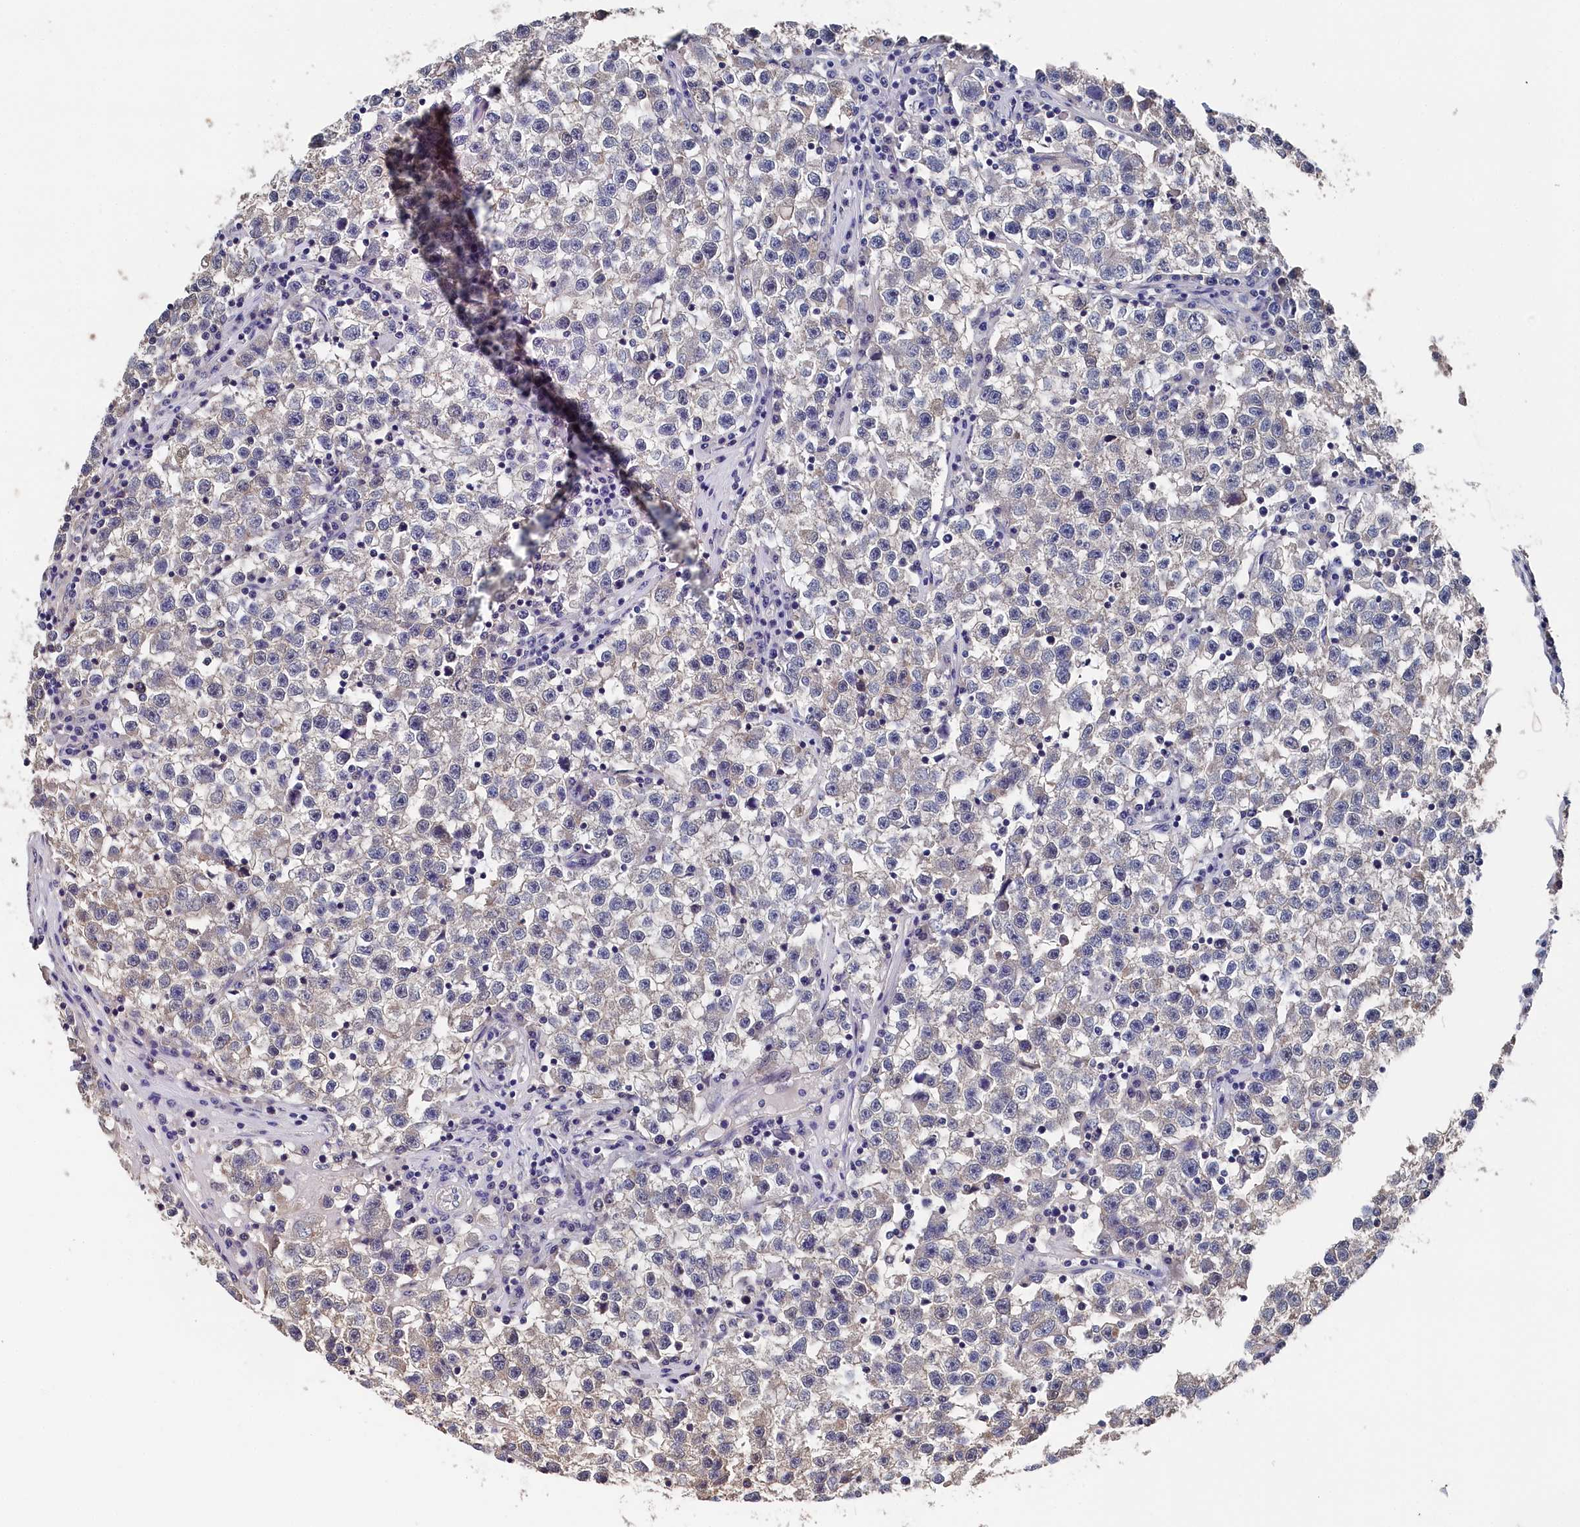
{"staining": {"intensity": "negative", "quantity": "none", "location": "none"}, "tissue": "testis cancer", "cell_type": "Tumor cells", "image_type": "cancer", "snomed": [{"axis": "morphology", "description": "Seminoma, NOS"}, {"axis": "topography", "description": "Testis"}], "caption": "Photomicrograph shows no significant protein expression in tumor cells of testis cancer (seminoma).", "gene": "BHMT", "patient": {"sex": "male", "age": 22}}